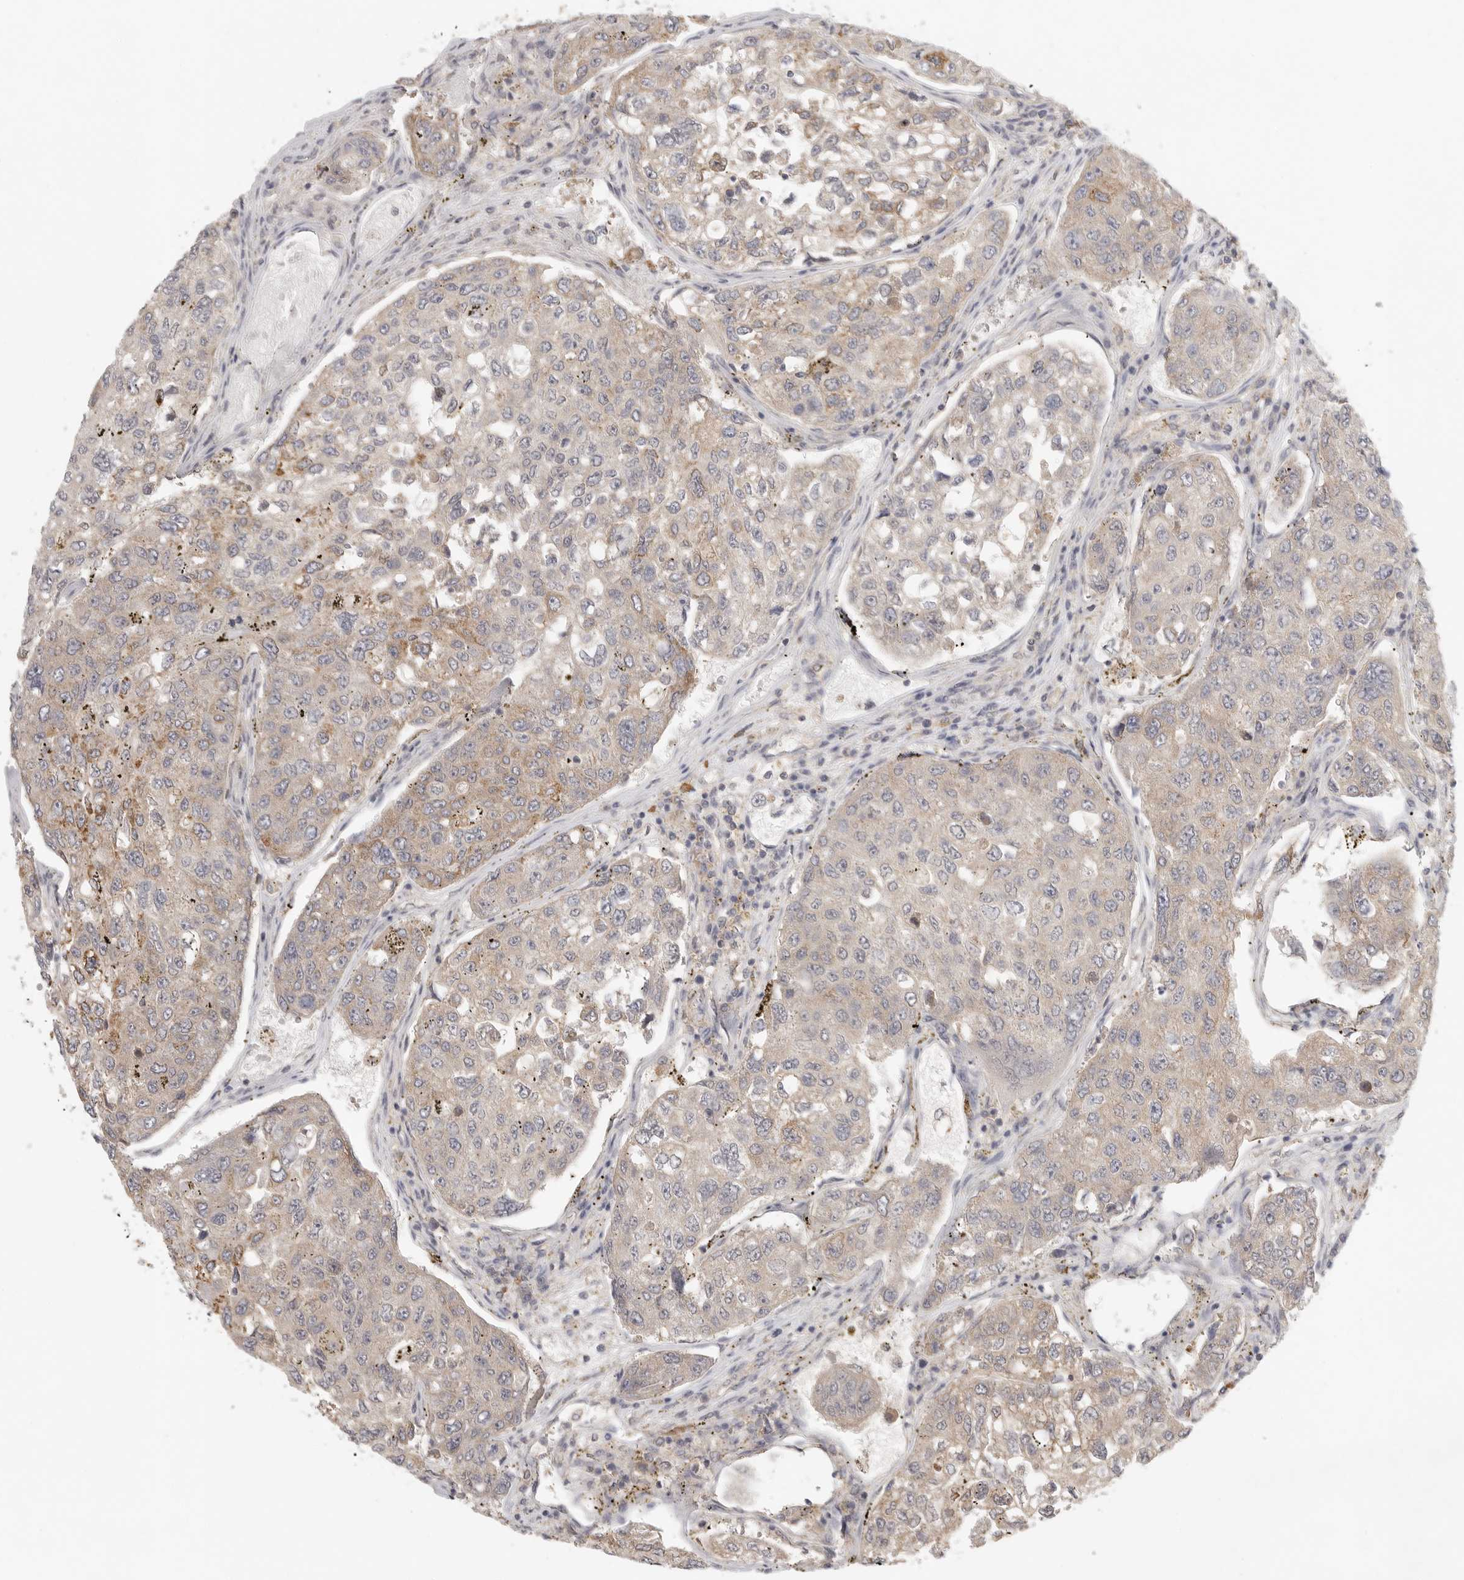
{"staining": {"intensity": "weak", "quantity": "25%-75%", "location": "cytoplasmic/membranous"}, "tissue": "urothelial cancer", "cell_type": "Tumor cells", "image_type": "cancer", "snomed": [{"axis": "morphology", "description": "Urothelial carcinoma, High grade"}, {"axis": "topography", "description": "Lymph node"}, {"axis": "topography", "description": "Urinary bladder"}], "caption": "Immunohistochemistry (IHC) (DAB) staining of urothelial carcinoma (high-grade) displays weak cytoplasmic/membranous protein expression in about 25%-75% of tumor cells. The staining was performed using DAB, with brown indicating positive protein expression. Nuclei are stained blue with hematoxylin.", "gene": "SLC25A36", "patient": {"sex": "male", "age": 51}}